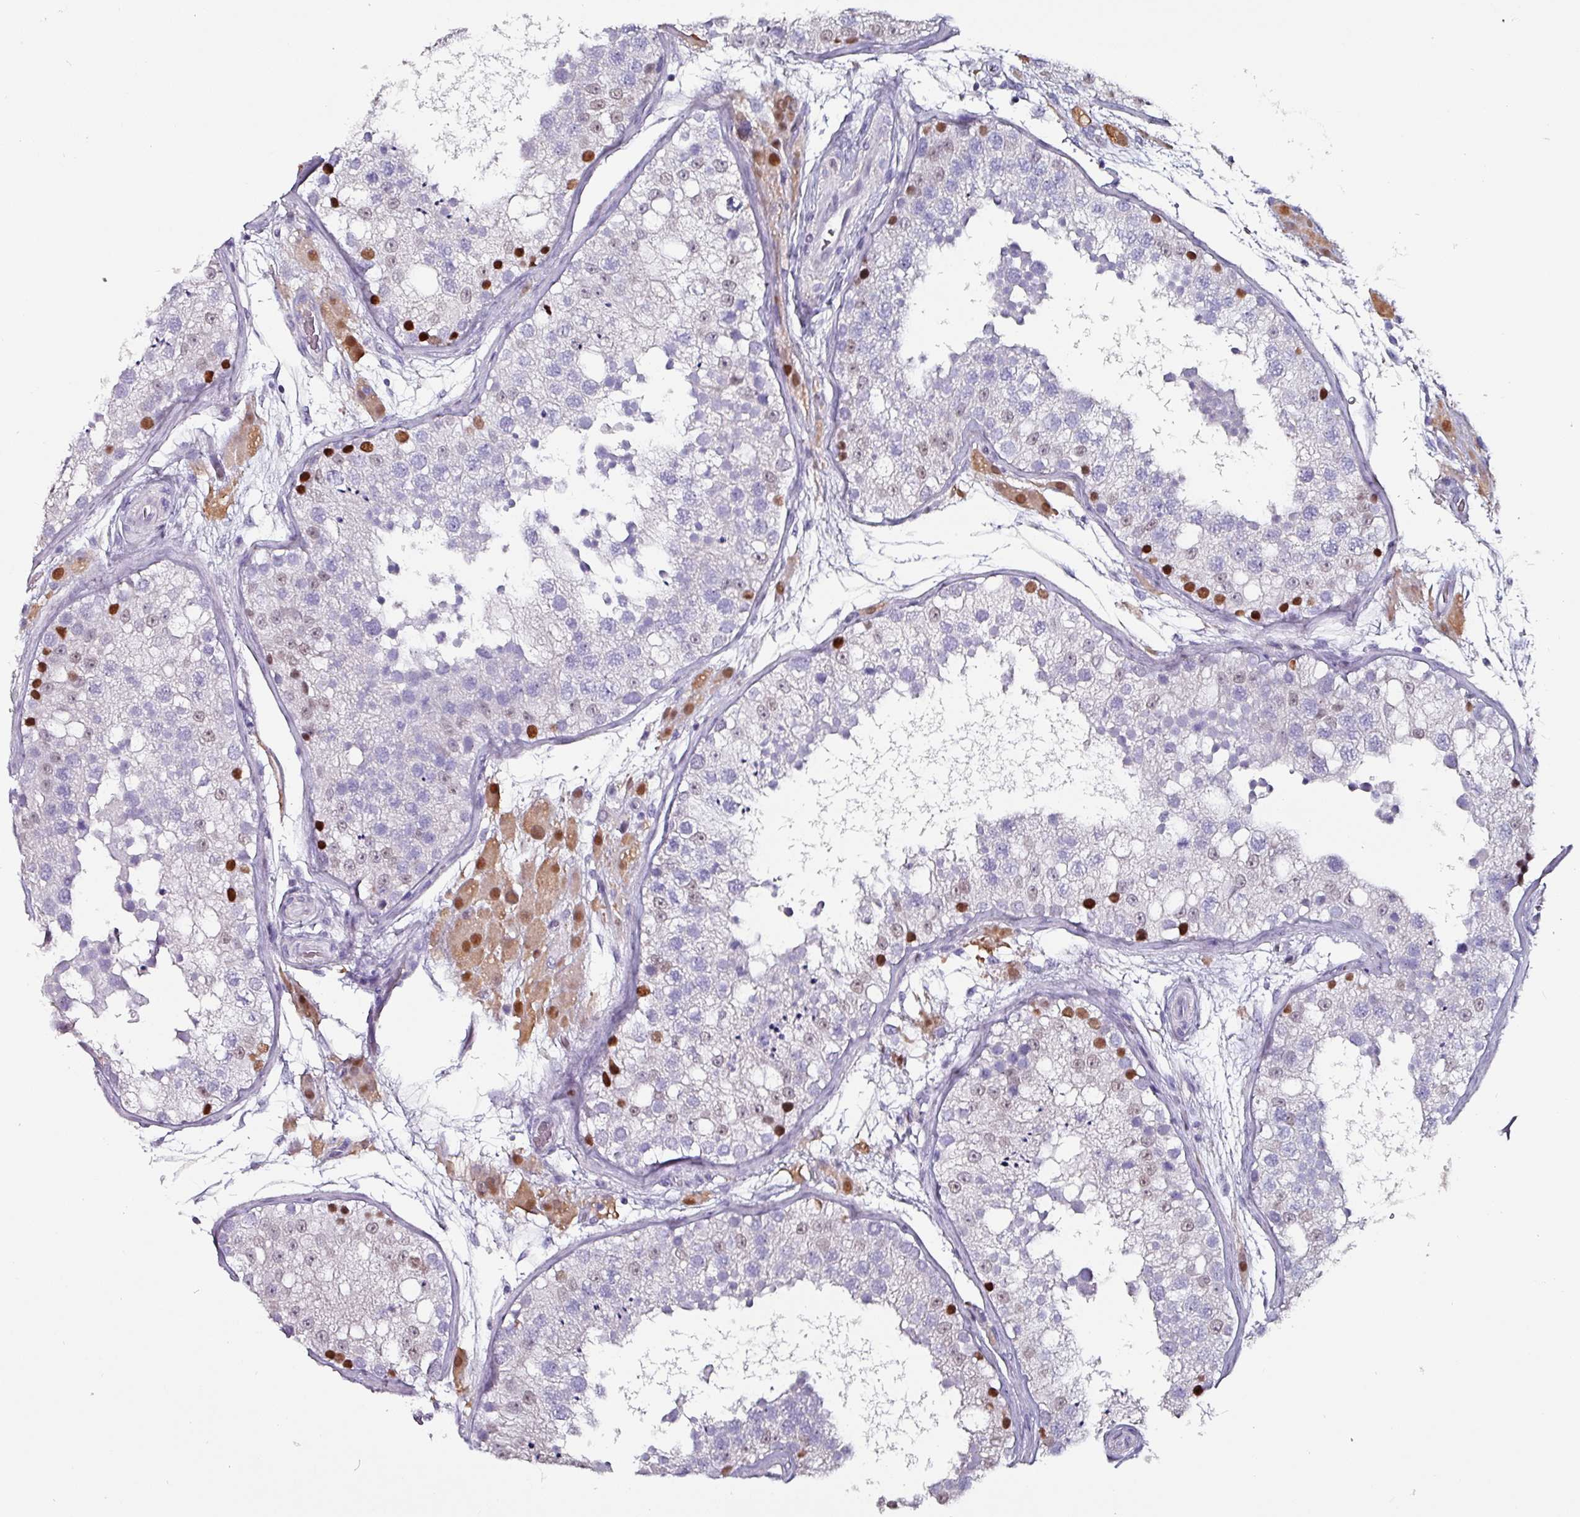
{"staining": {"intensity": "strong", "quantity": "<25%", "location": "nuclear"}, "tissue": "testis", "cell_type": "Cells in seminiferous ducts", "image_type": "normal", "snomed": [{"axis": "morphology", "description": "Normal tissue, NOS"}, {"axis": "topography", "description": "Testis"}], "caption": "Testis stained with a brown dye demonstrates strong nuclear positive expression in about <25% of cells in seminiferous ducts.", "gene": "ZNF816", "patient": {"sex": "male", "age": 26}}